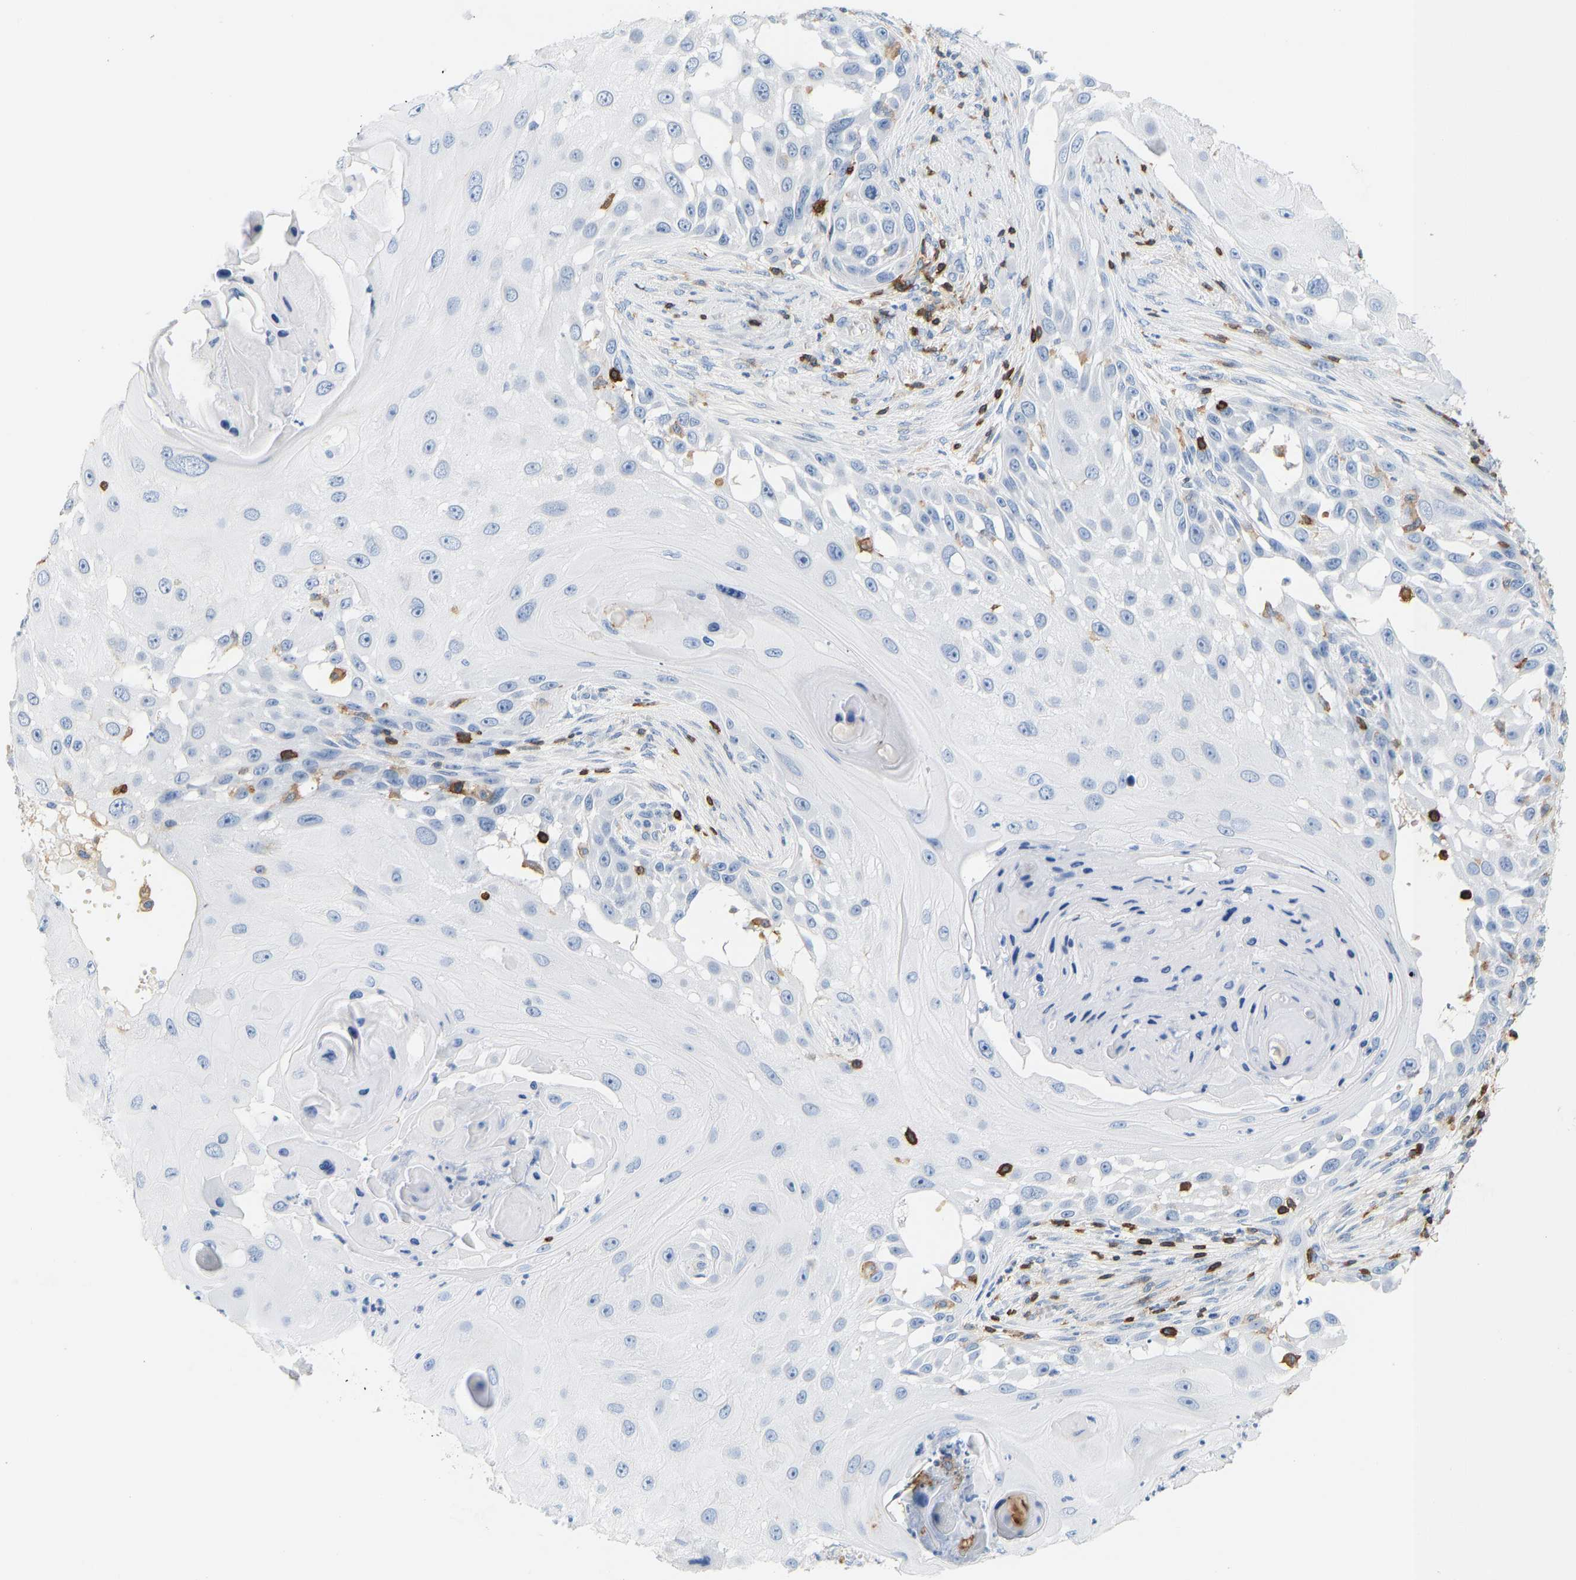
{"staining": {"intensity": "negative", "quantity": "none", "location": "none"}, "tissue": "skin cancer", "cell_type": "Tumor cells", "image_type": "cancer", "snomed": [{"axis": "morphology", "description": "Squamous cell carcinoma, NOS"}, {"axis": "topography", "description": "Skin"}], "caption": "IHC of human skin cancer shows no staining in tumor cells.", "gene": "EVL", "patient": {"sex": "female", "age": 44}}